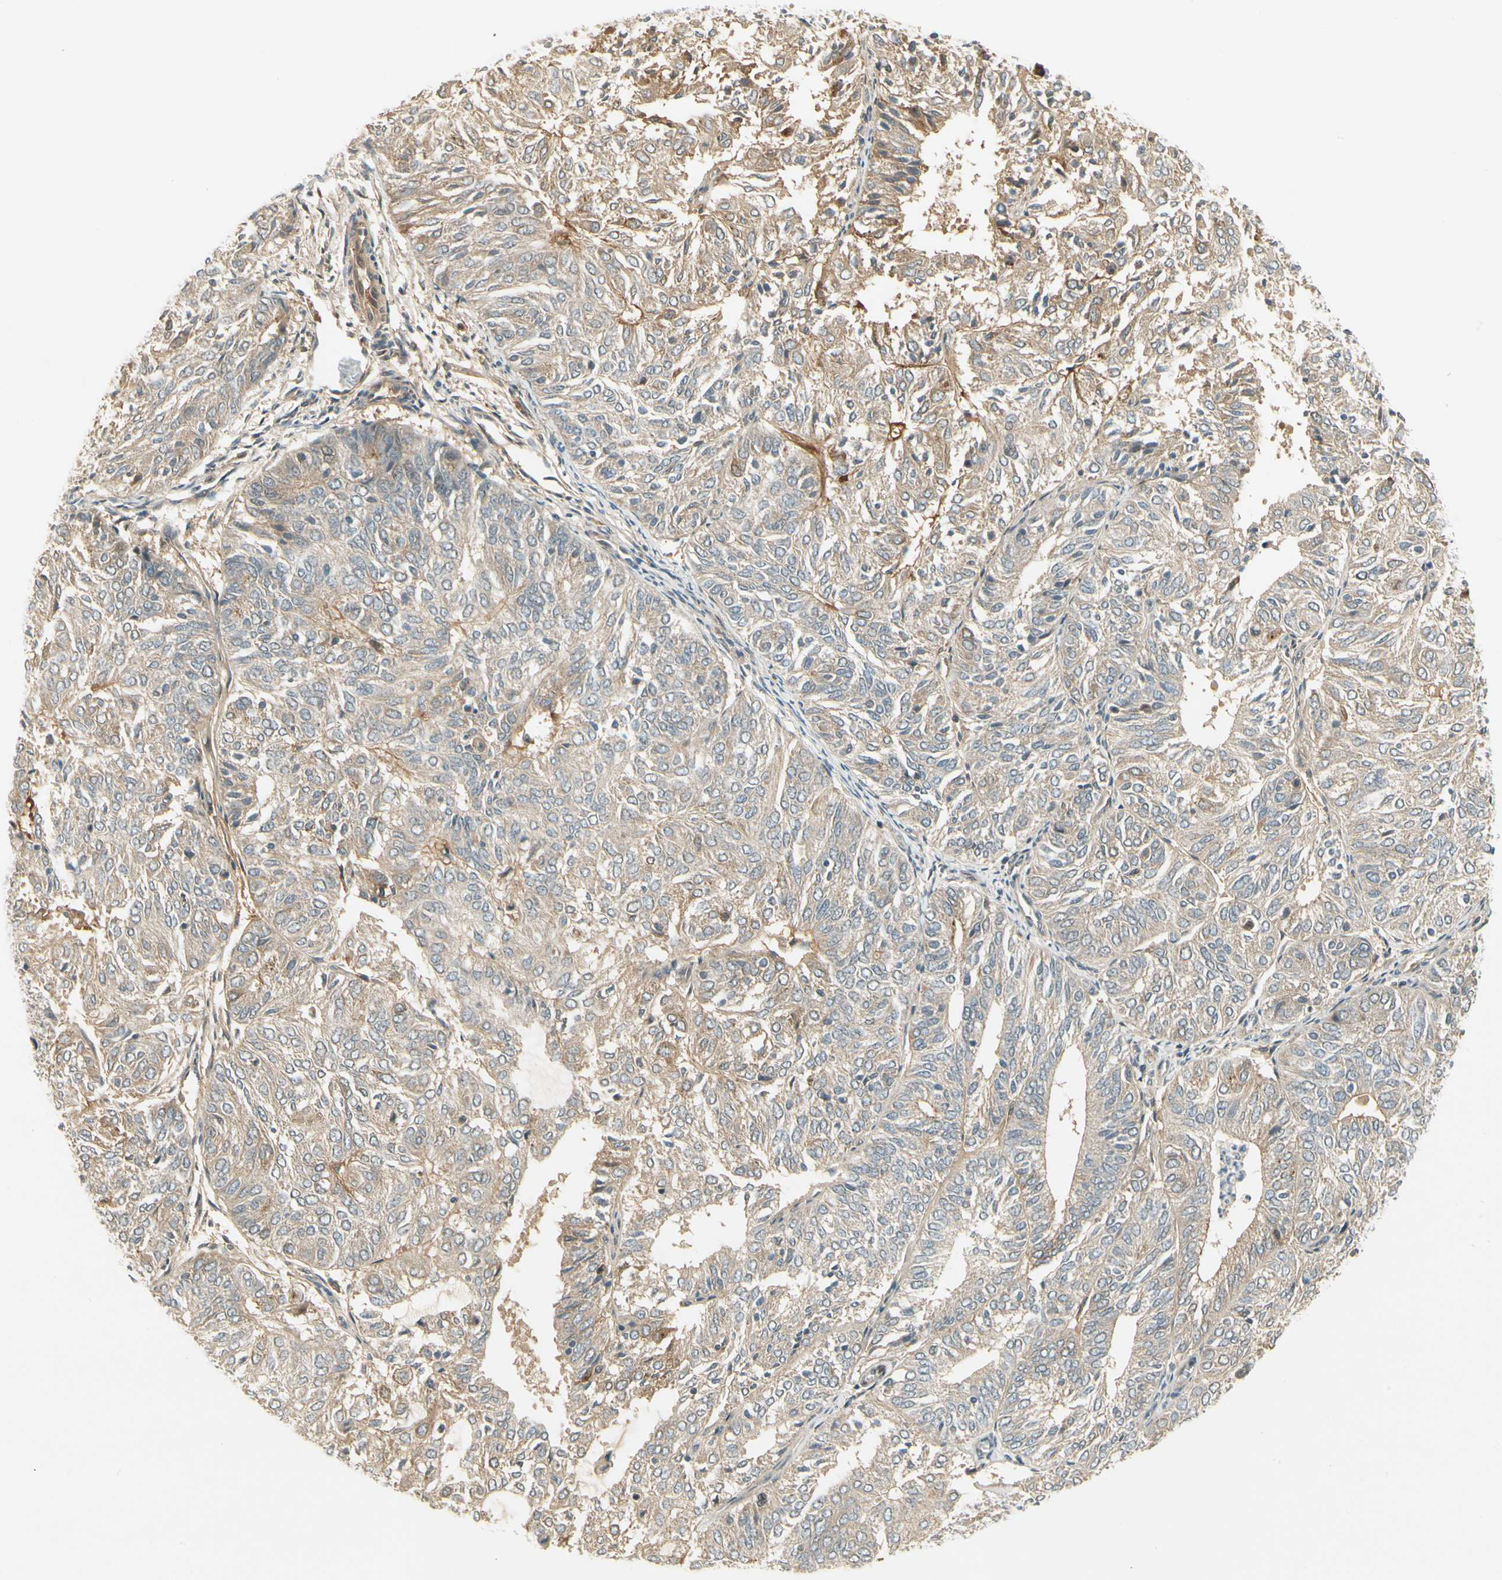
{"staining": {"intensity": "weak", "quantity": "<25%", "location": "cytoplasmic/membranous"}, "tissue": "endometrial cancer", "cell_type": "Tumor cells", "image_type": "cancer", "snomed": [{"axis": "morphology", "description": "Adenocarcinoma, NOS"}, {"axis": "topography", "description": "Uterus"}], "caption": "A histopathology image of human adenocarcinoma (endometrial) is negative for staining in tumor cells.", "gene": "EPHB3", "patient": {"sex": "female", "age": 60}}